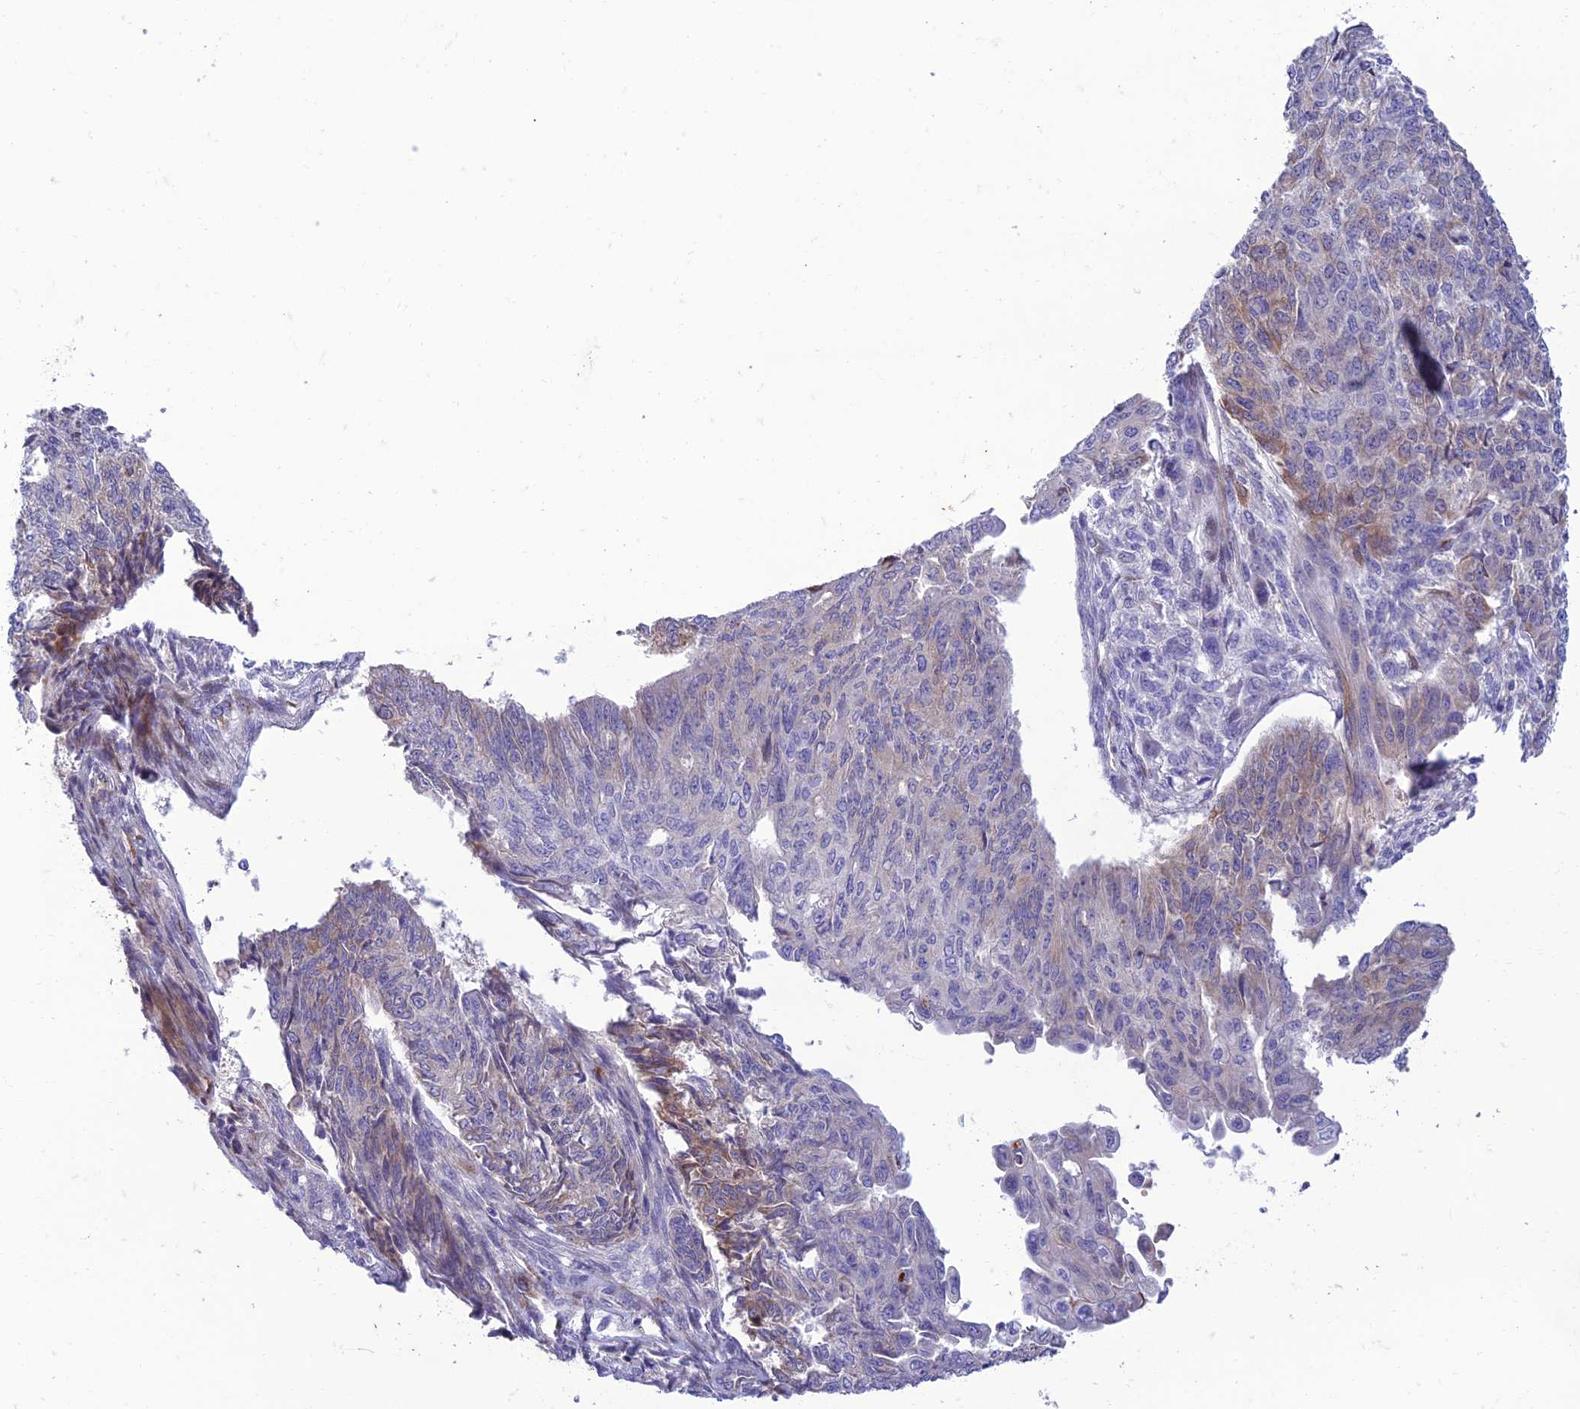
{"staining": {"intensity": "weak", "quantity": "<25%", "location": "cytoplasmic/membranous"}, "tissue": "endometrial cancer", "cell_type": "Tumor cells", "image_type": "cancer", "snomed": [{"axis": "morphology", "description": "Adenocarcinoma, NOS"}, {"axis": "topography", "description": "Endometrium"}], "caption": "A histopathology image of adenocarcinoma (endometrial) stained for a protein reveals no brown staining in tumor cells.", "gene": "SEL1L3", "patient": {"sex": "female", "age": 32}}